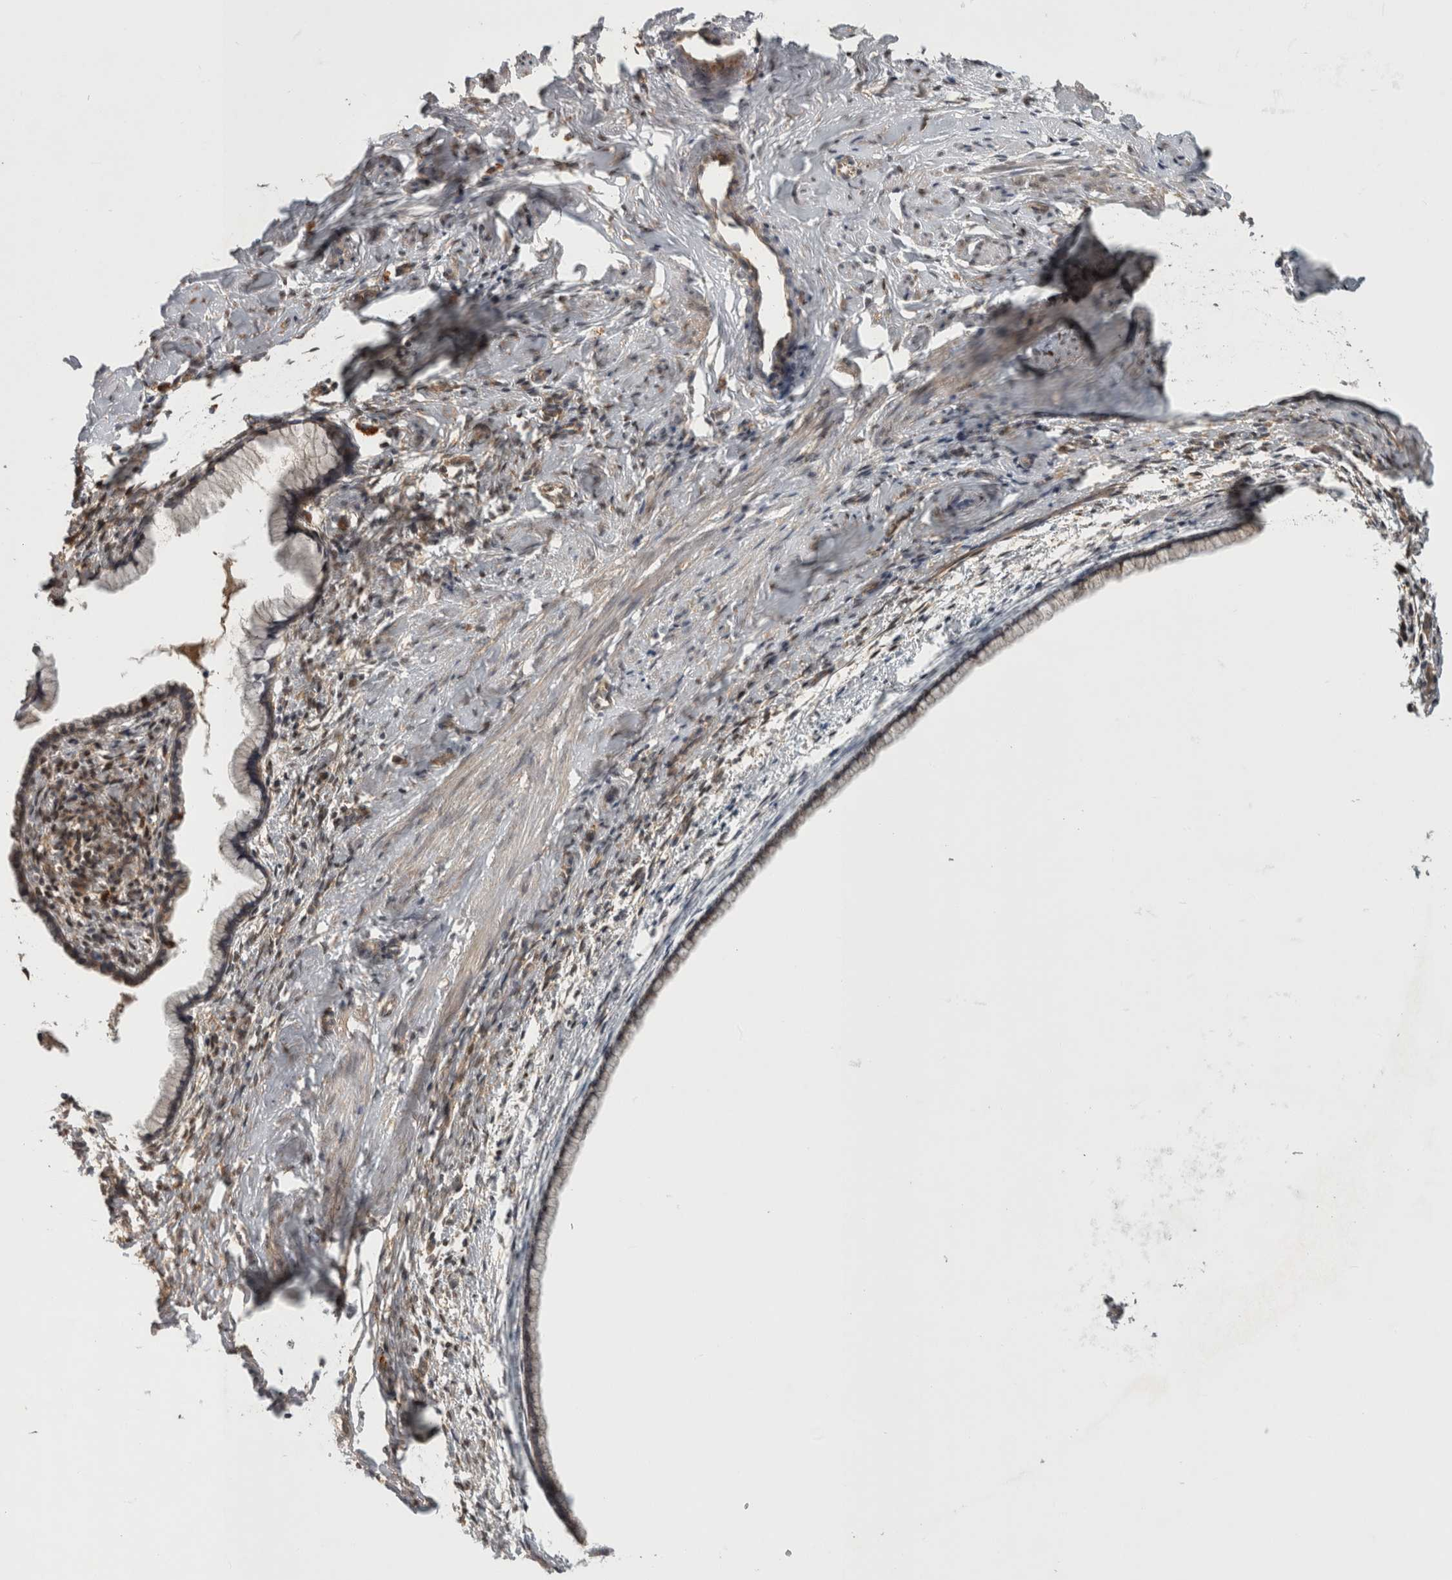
{"staining": {"intensity": "moderate", "quantity": "25%-75%", "location": "cytoplasmic/membranous"}, "tissue": "cervix", "cell_type": "Glandular cells", "image_type": "normal", "snomed": [{"axis": "morphology", "description": "Normal tissue, NOS"}, {"axis": "topography", "description": "Cervix"}], "caption": "Immunohistochemistry of benign human cervix reveals medium levels of moderate cytoplasmic/membranous expression in about 25%-75% of glandular cells.", "gene": "TRMT61B", "patient": {"sex": "female", "age": 75}}